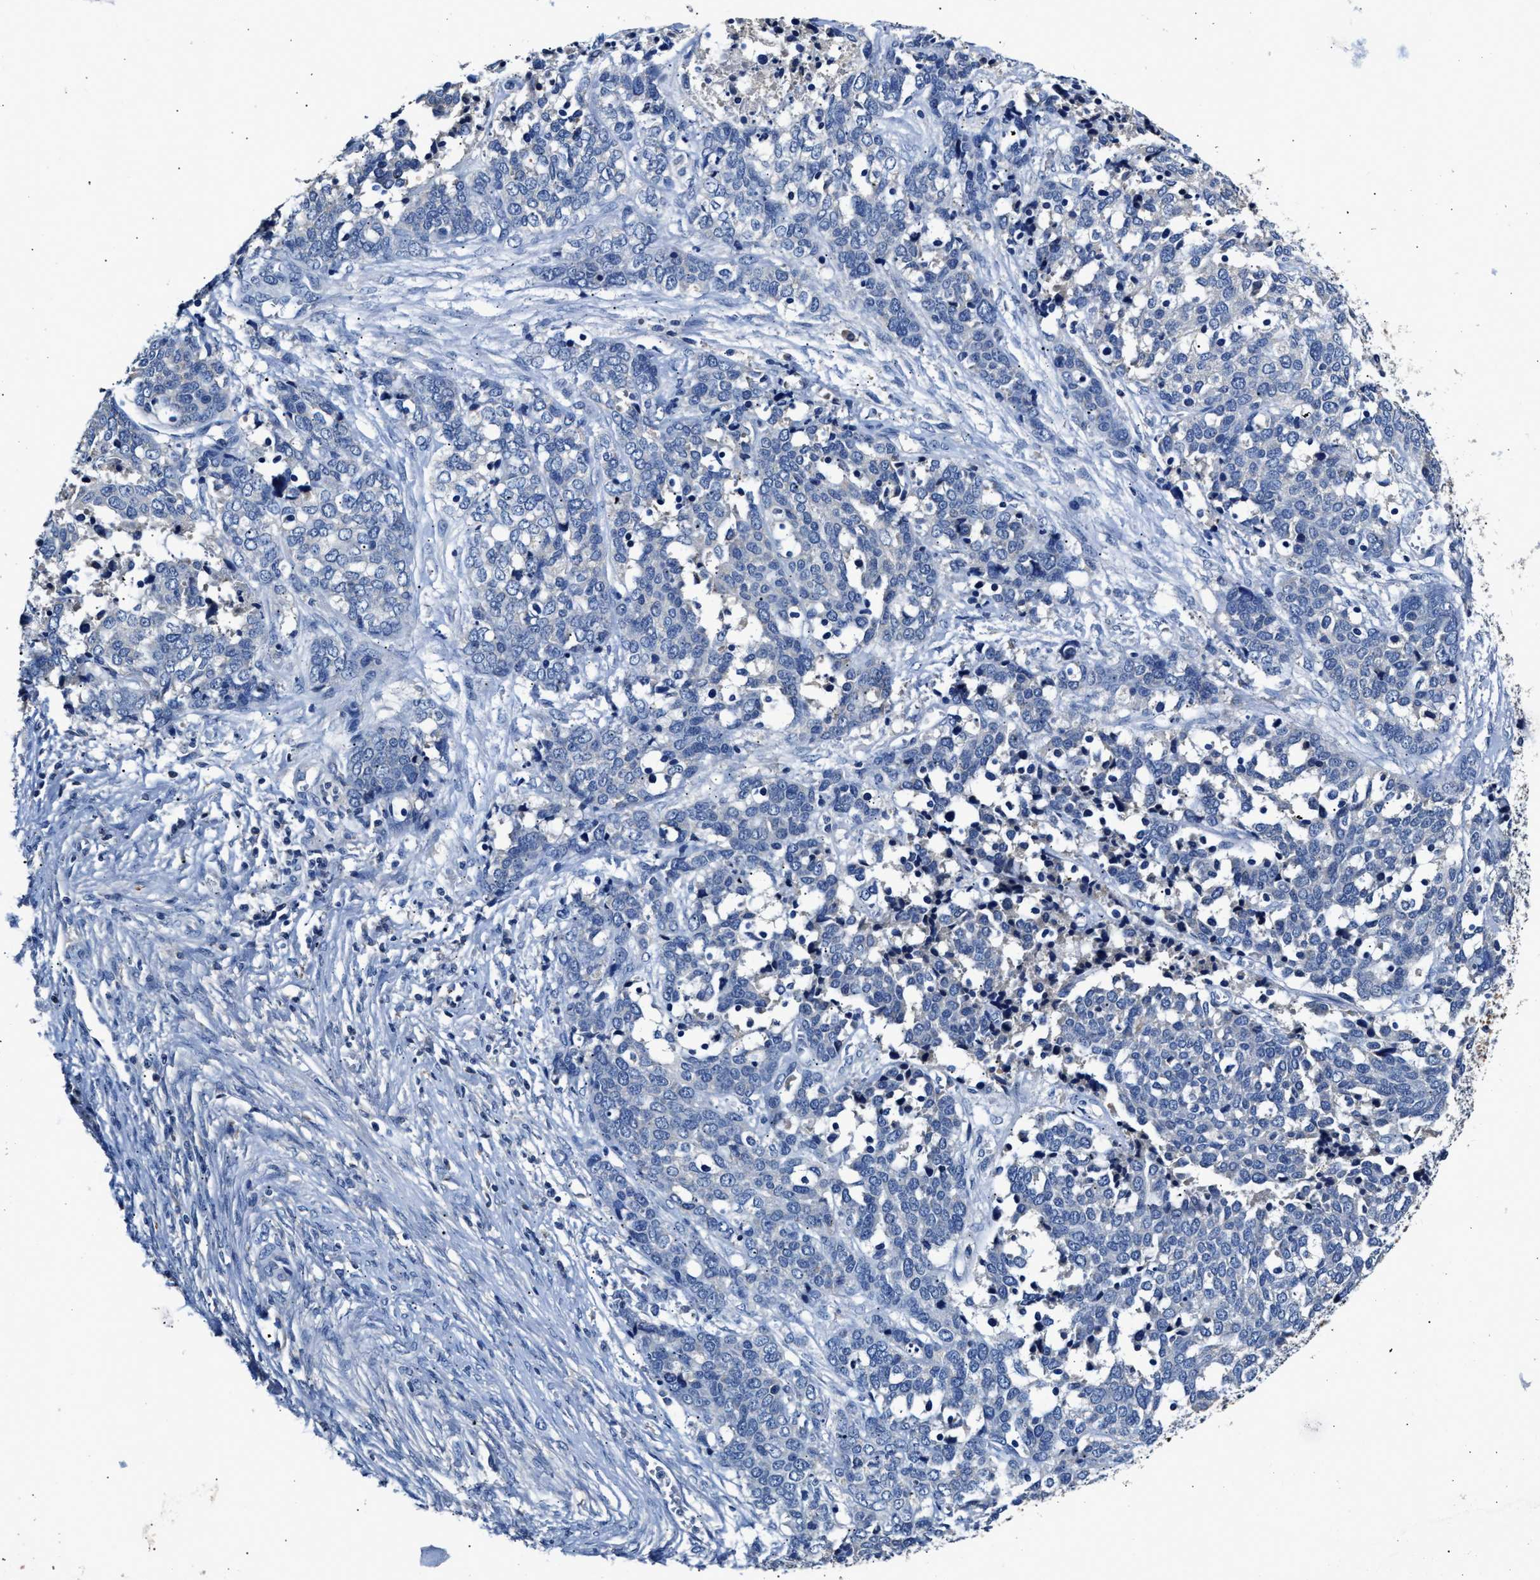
{"staining": {"intensity": "negative", "quantity": "none", "location": "none"}, "tissue": "ovarian cancer", "cell_type": "Tumor cells", "image_type": "cancer", "snomed": [{"axis": "morphology", "description": "Cystadenocarcinoma, serous, NOS"}, {"axis": "topography", "description": "Ovary"}], "caption": "A photomicrograph of human ovarian cancer (serous cystadenocarcinoma) is negative for staining in tumor cells. Nuclei are stained in blue.", "gene": "SLCO2B1", "patient": {"sex": "female", "age": 44}}